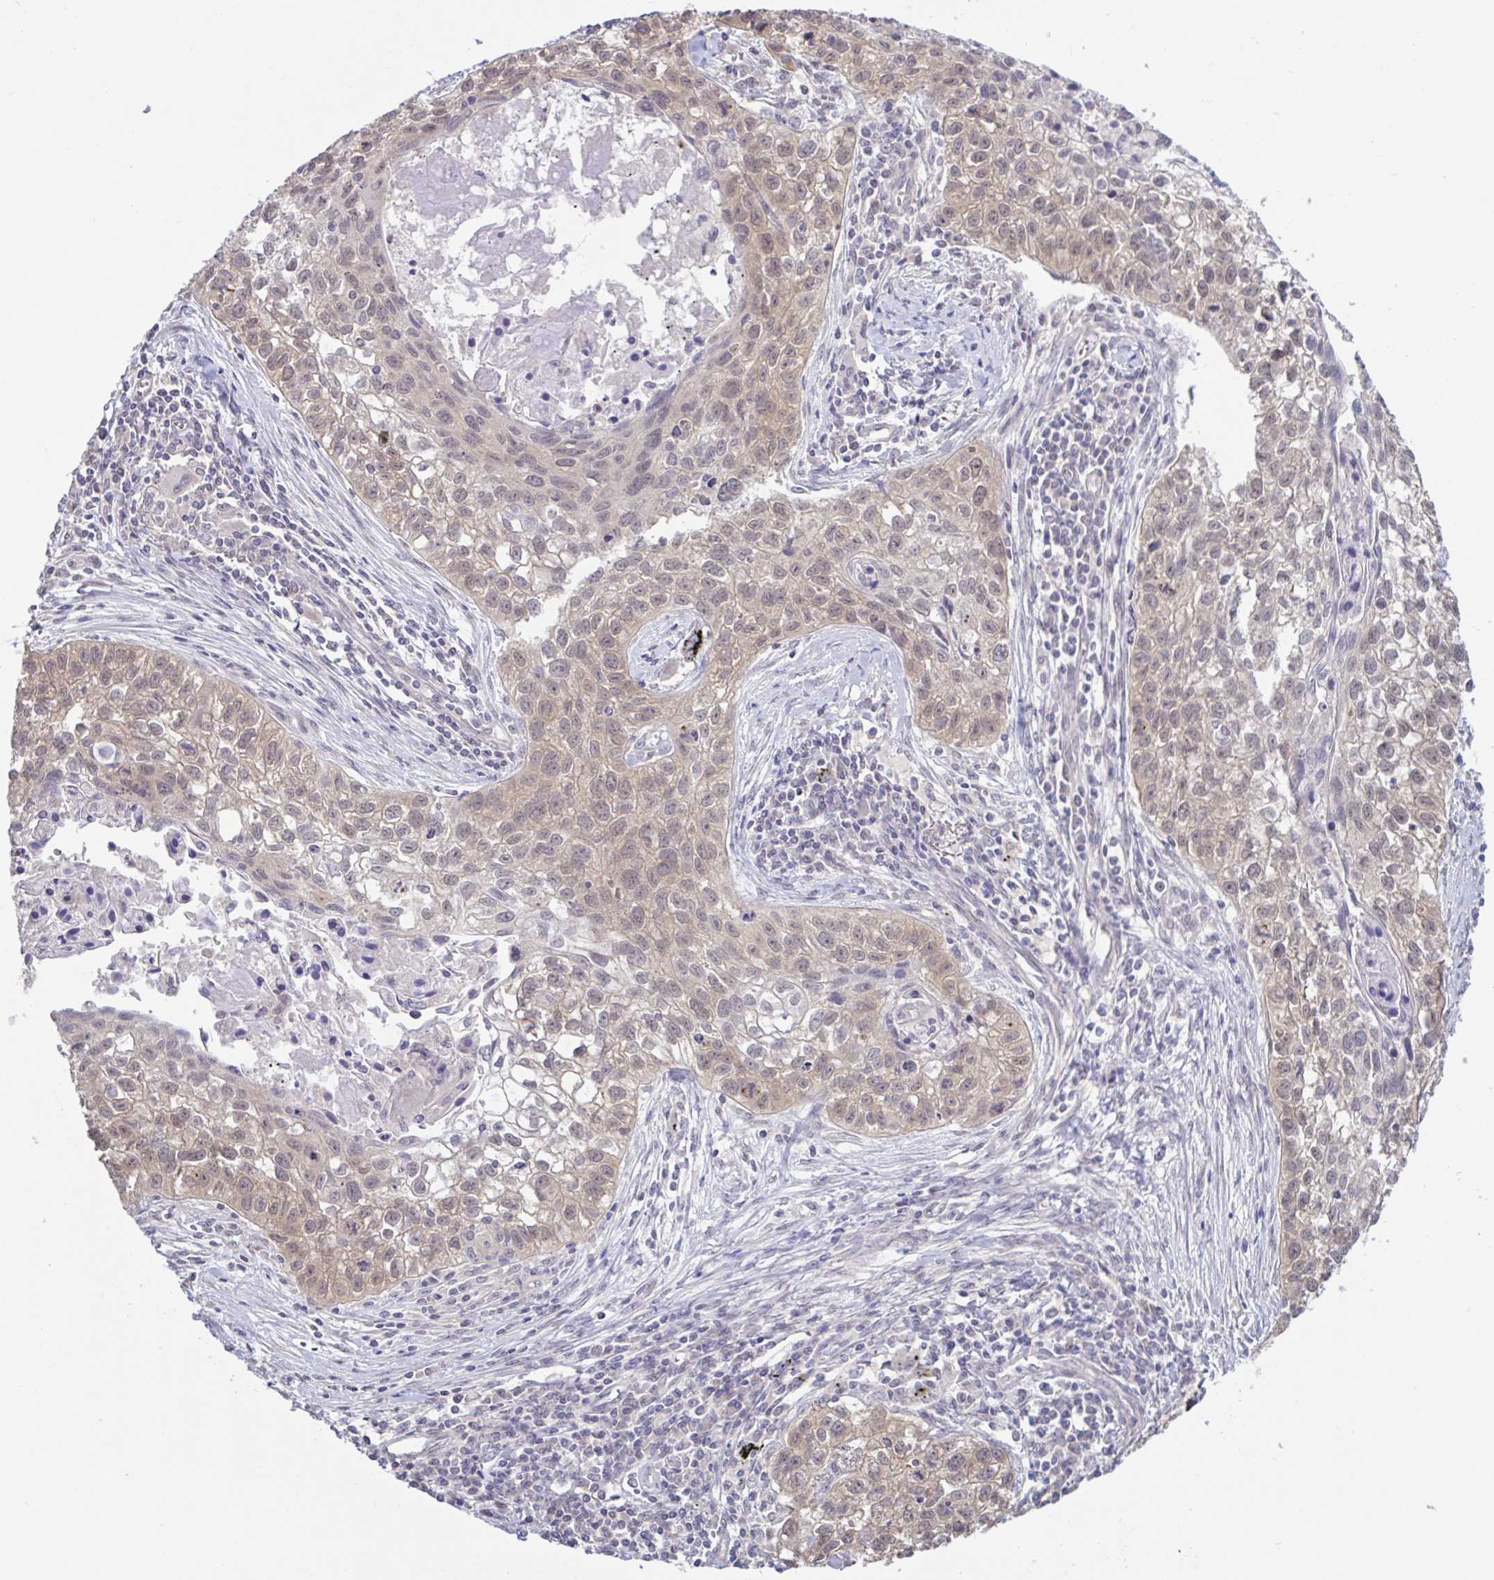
{"staining": {"intensity": "weak", "quantity": ">75%", "location": "cytoplasmic/membranous,nuclear"}, "tissue": "lung cancer", "cell_type": "Tumor cells", "image_type": "cancer", "snomed": [{"axis": "morphology", "description": "Squamous cell carcinoma, NOS"}, {"axis": "topography", "description": "Lung"}], "caption": "Tumor cells demonstrate low levels of weak cytoplasmic/membranous and nuclear expression in approximately >75% of cells in human squamous cell carcinoma (lung). (DAB IHC with brightfield microscopy, high magnification).", "gene": "HYPK", "patient": {"sex": "male", "age": 74}}